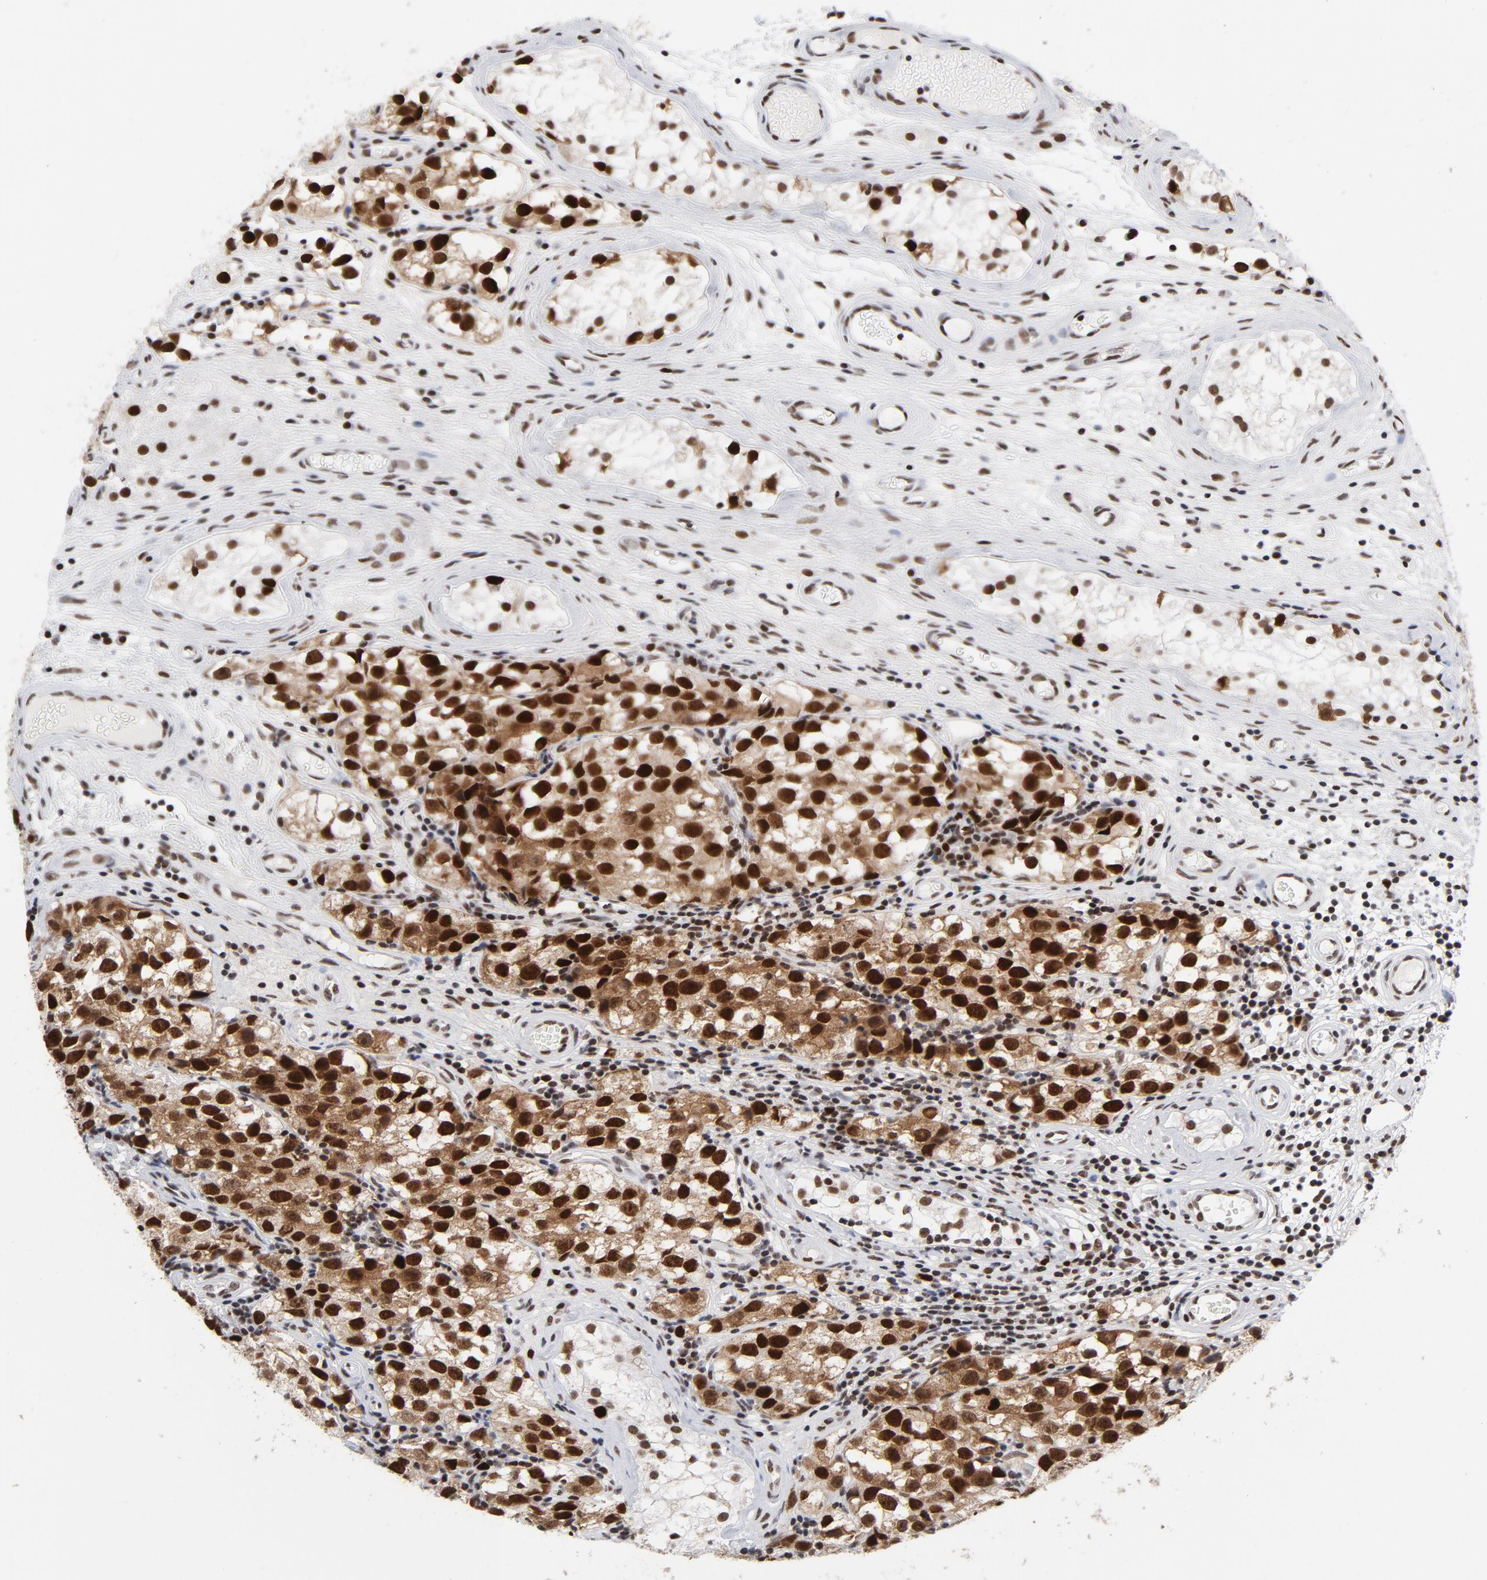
{"staining": {"intensity": "strong", "quantity": ">75%", "location": "nuclear"}, "tissue": "testis cancer", "cell_type": "Tumor cells", "image_type": "cancer", "snomed": [{"axis": "morphology", "description": "Seminoma, NOS"}, {"axis": "topography", "description": "Testis"}], "caption": "Human testis cancer (seminoma) stained with a protein marker exhibits strong staining in tumor cells.", "gene": "RFC4", "patient": {"sex": "male", "age": 39}}